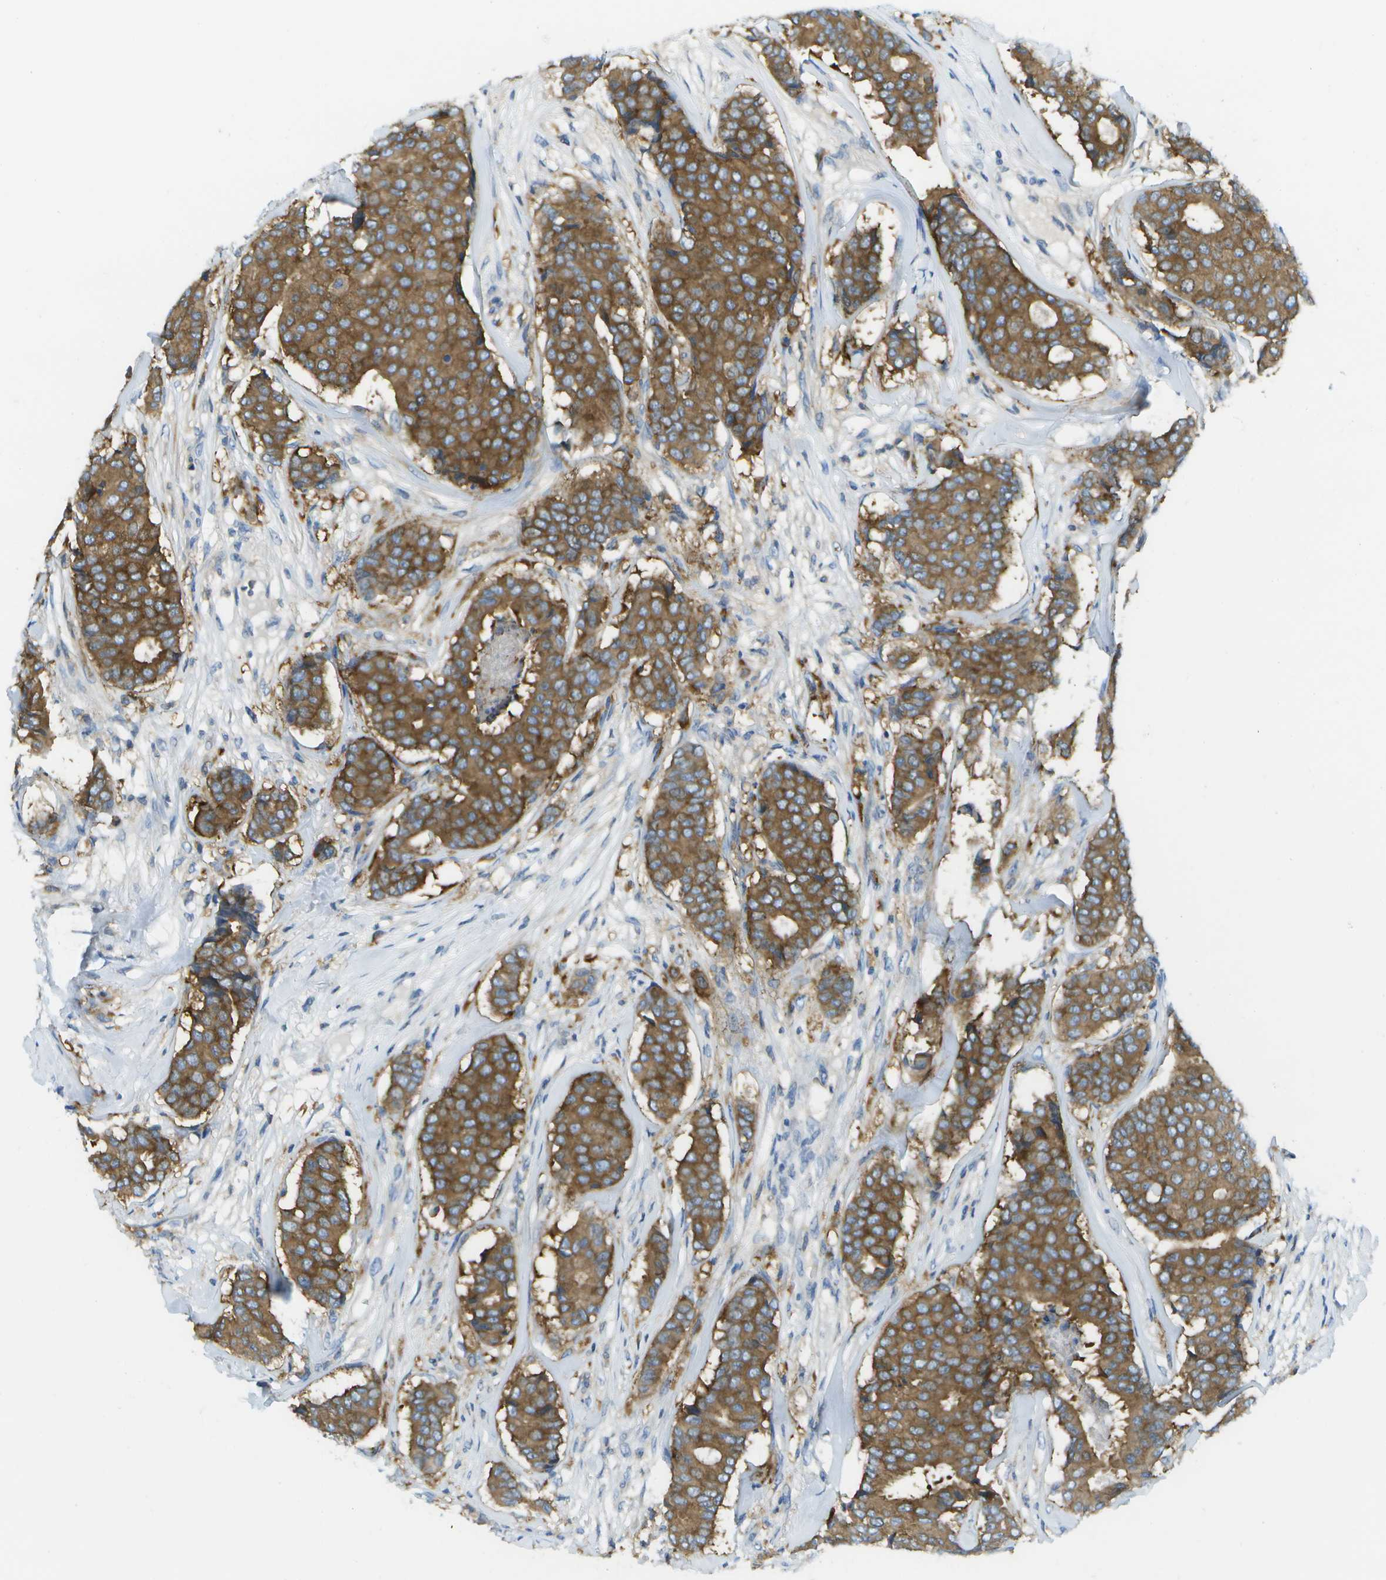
{"staining": {"intensity": "moderate", "quantity": ">75%", "location": "cytoplasmic/membranous"}, "tissue": "breast cancer", "cell_type": "Tumor cells", "image_type": "cancer", "snomed": [{"axis": "morphology", "description": "Duct carcinoma"}, {"axis": "topography", "description": "Breast"}], "caption": "A brown stain highlights moderate cytoplasmic/membranous positivity of a protein in breast cancer (infiltrating ductal carcinoma) tumor cells. The staining was performed using DAB to visualize the protein expression in brown, while the nuclei were stained in blue with hematoxylin (Magnification: 20x).", "gene": "WNK2", "patient": {"sex": "female", "age": 75}}